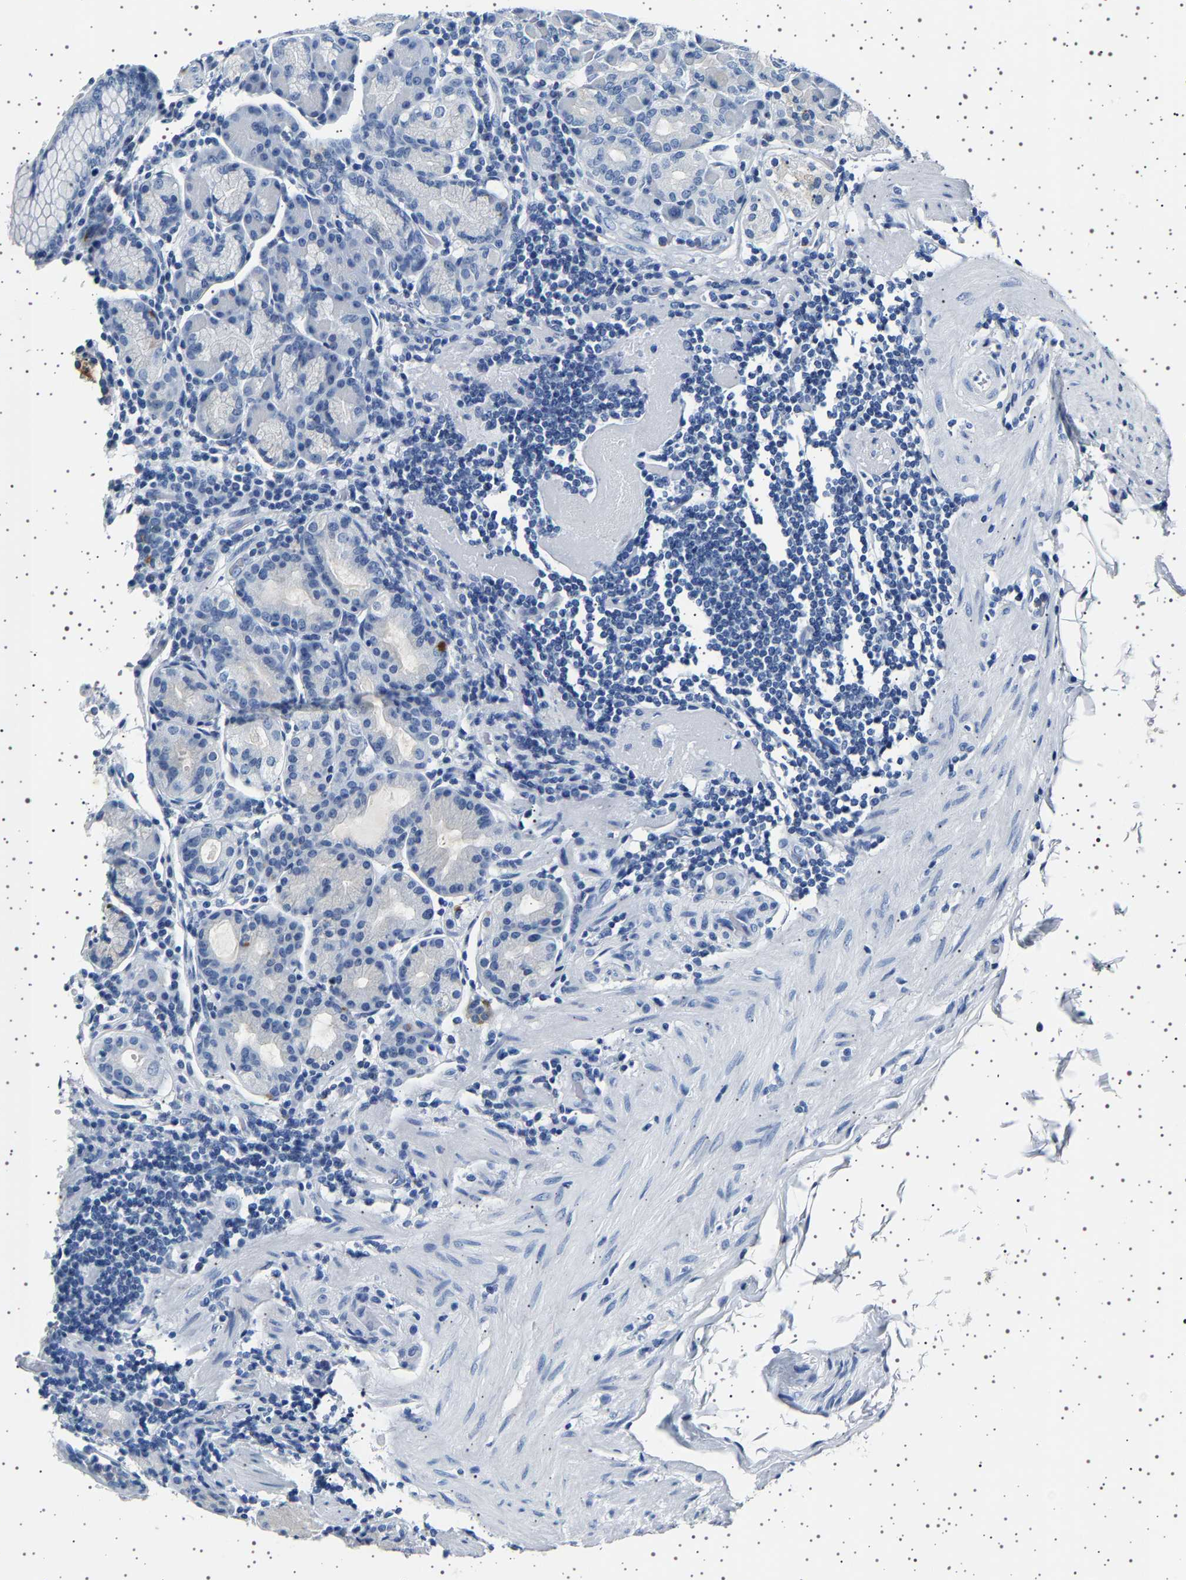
{"staining": {"intensity": "negative", "quantity": "none", "location": "none"}, "tissue": "stomach", "cell_type": "Glandular cells", "image_type": "normal", "snomed": [{"axis": "morphology", "description": "Normal tissue, NOS"}, {"axis": "topography", "description": "Stomach, lower"}], "caption": "Glandular cells show no significant expression in normal stomach.", "gene": "TFF3", "patient": {"sex": "female", "age": 76}}